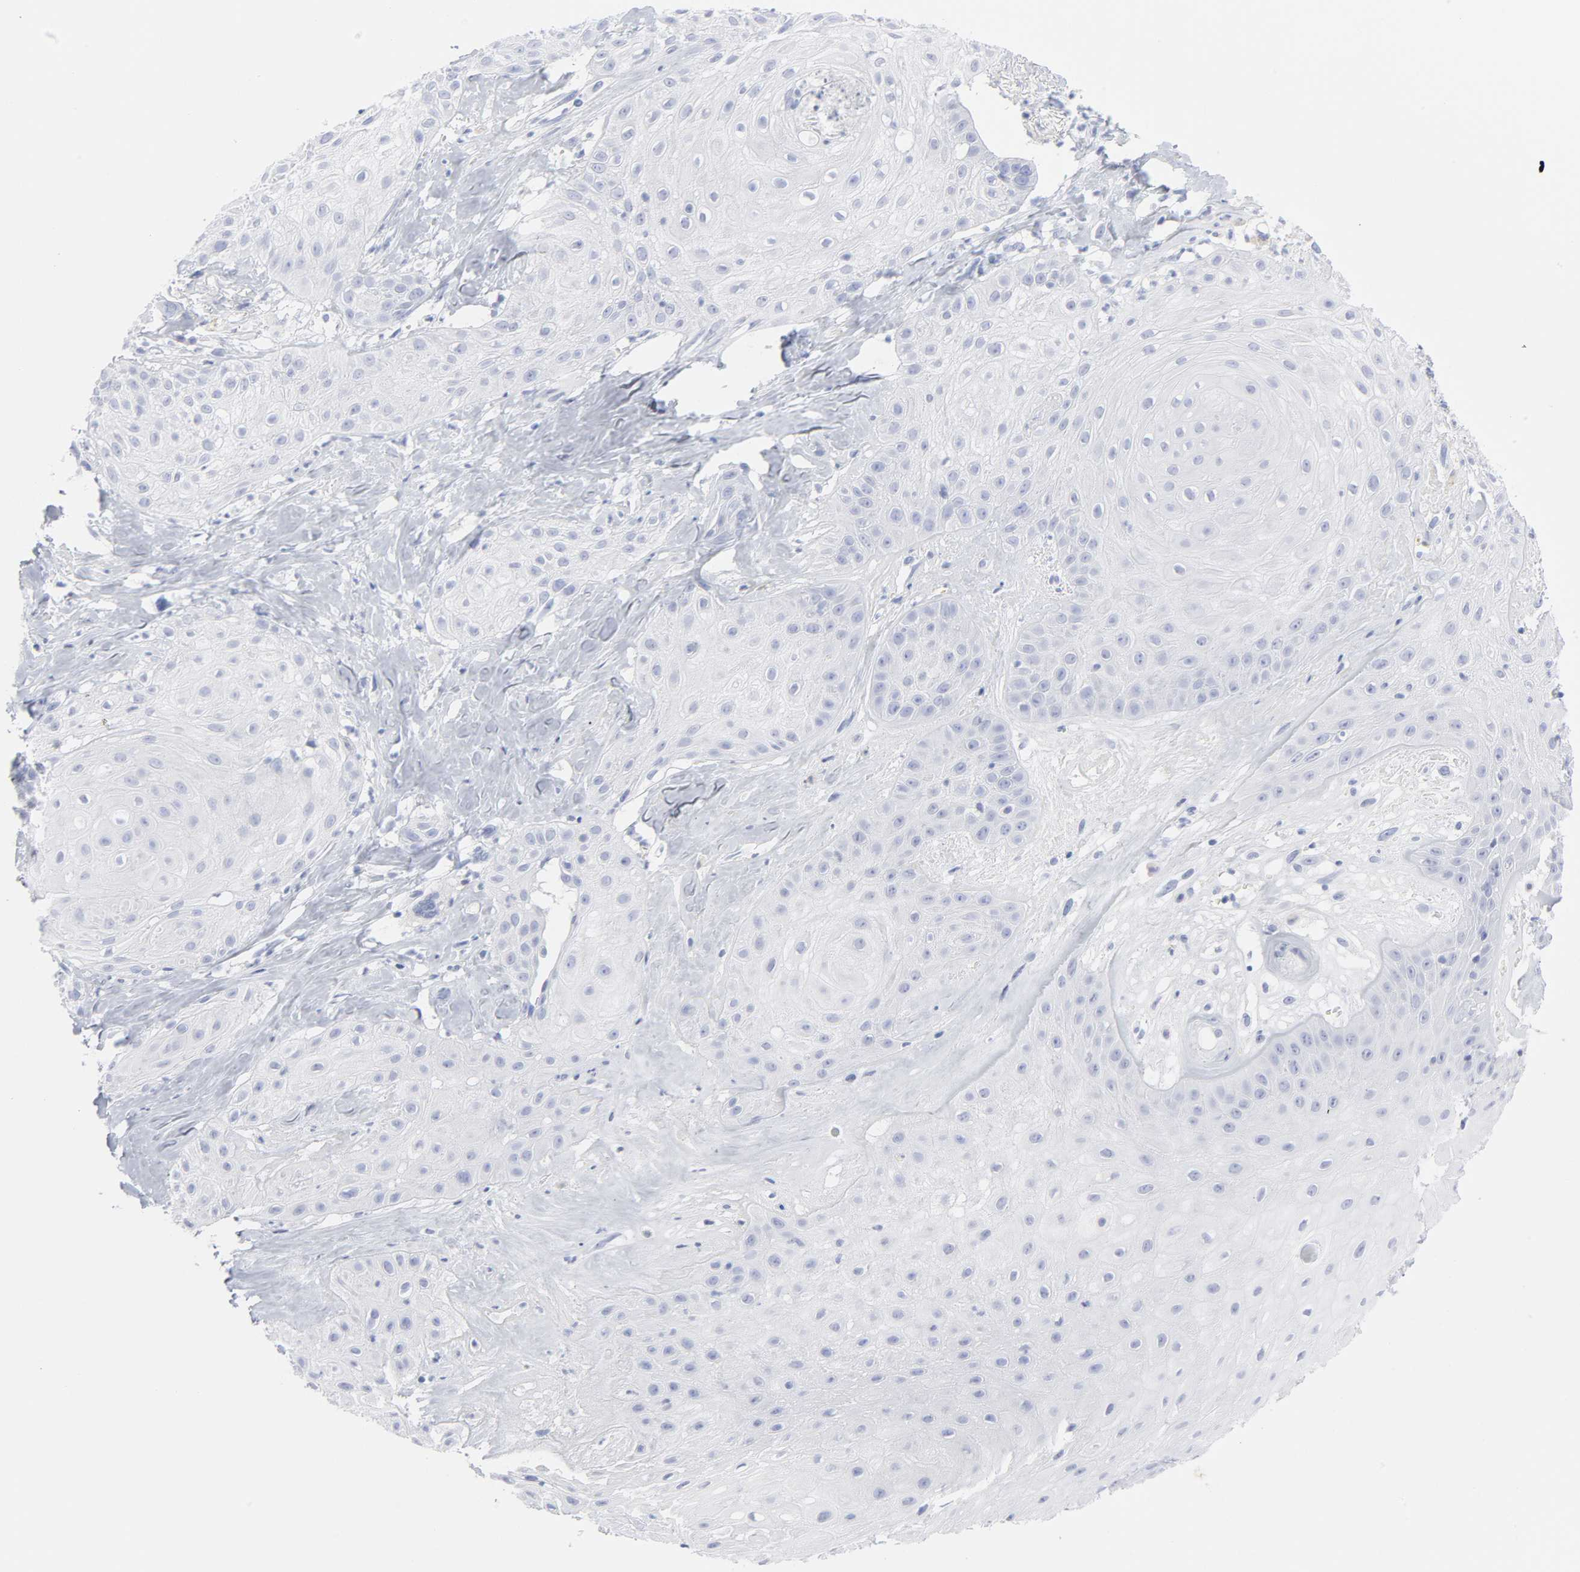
{"staining": {"intensity": "negative", "quantity": "none", "location": "none"}, "tissue": "skin cancer", "cell_type": "Tumor cells", "image_type": "cancer", "snomed": [{"axis": "morphology", "description": "Squamous cell carcinoma, NOS"}, {"axis": "topography", "description": "Skin"}], "caption": "Human skin cancer (squamous cell carcinoma) stained for a protein using IHC displays no staining in tumor cells.", "gene": "P2RY8", "patient": {"sex": "male", "age": 65}}